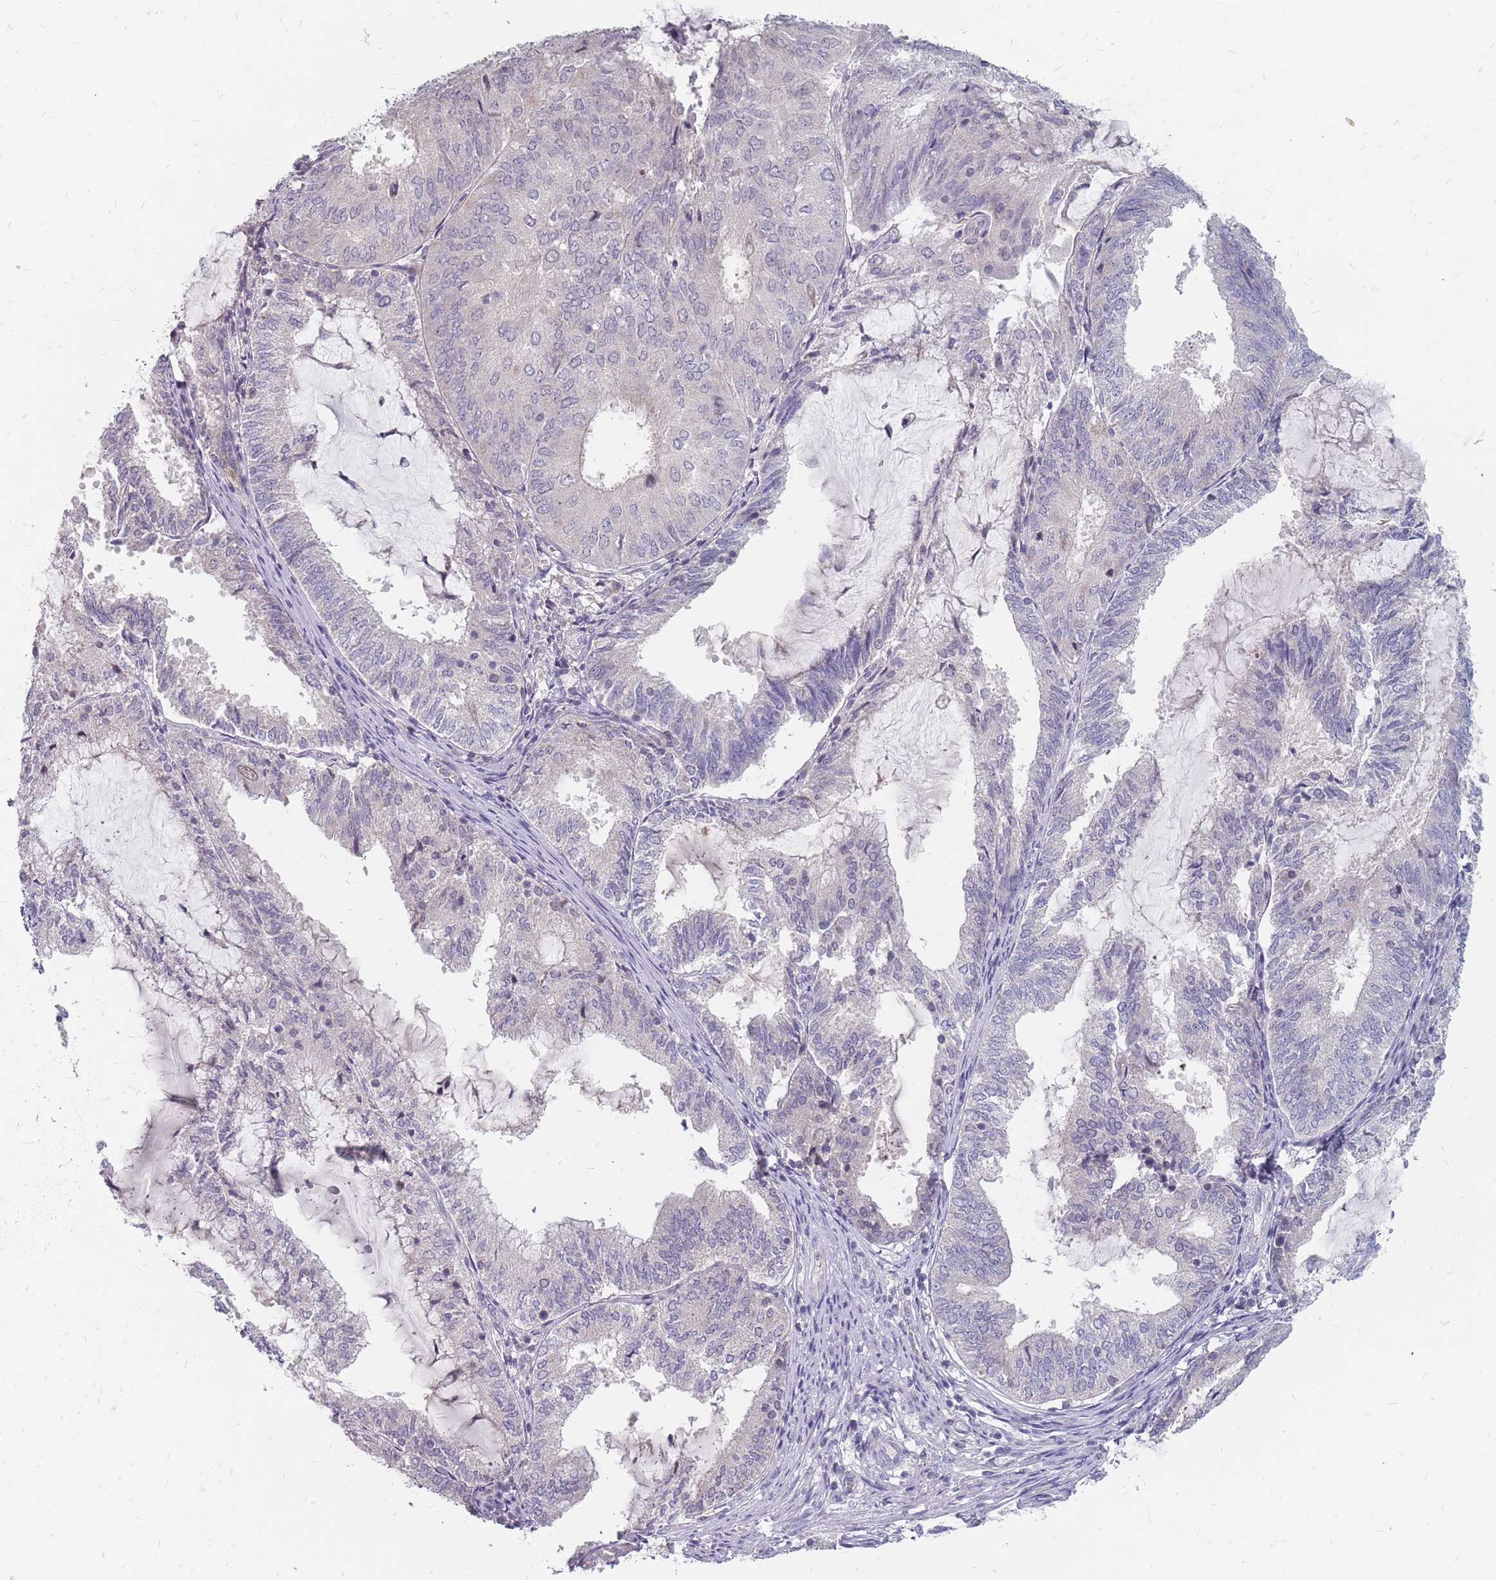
{"staining": {"intensity": "negative", "quantity": "none", "location": "none"}, "tissue": "endometrial cancer", "cell_type": "Tumor cells", "image_type": "cancer", "snomed": [{"axis": "morphology", "description": "Adenocarcinoma, NOS"}, {"axis": "topography", "description": "Endometrium"}], "caption": "Endometrial cancer was stained to show a protein in brown. There is no significant positivity in tumor cells.", "gene": "CMTR2", "patient": {"sex": "female", "age": 81}}